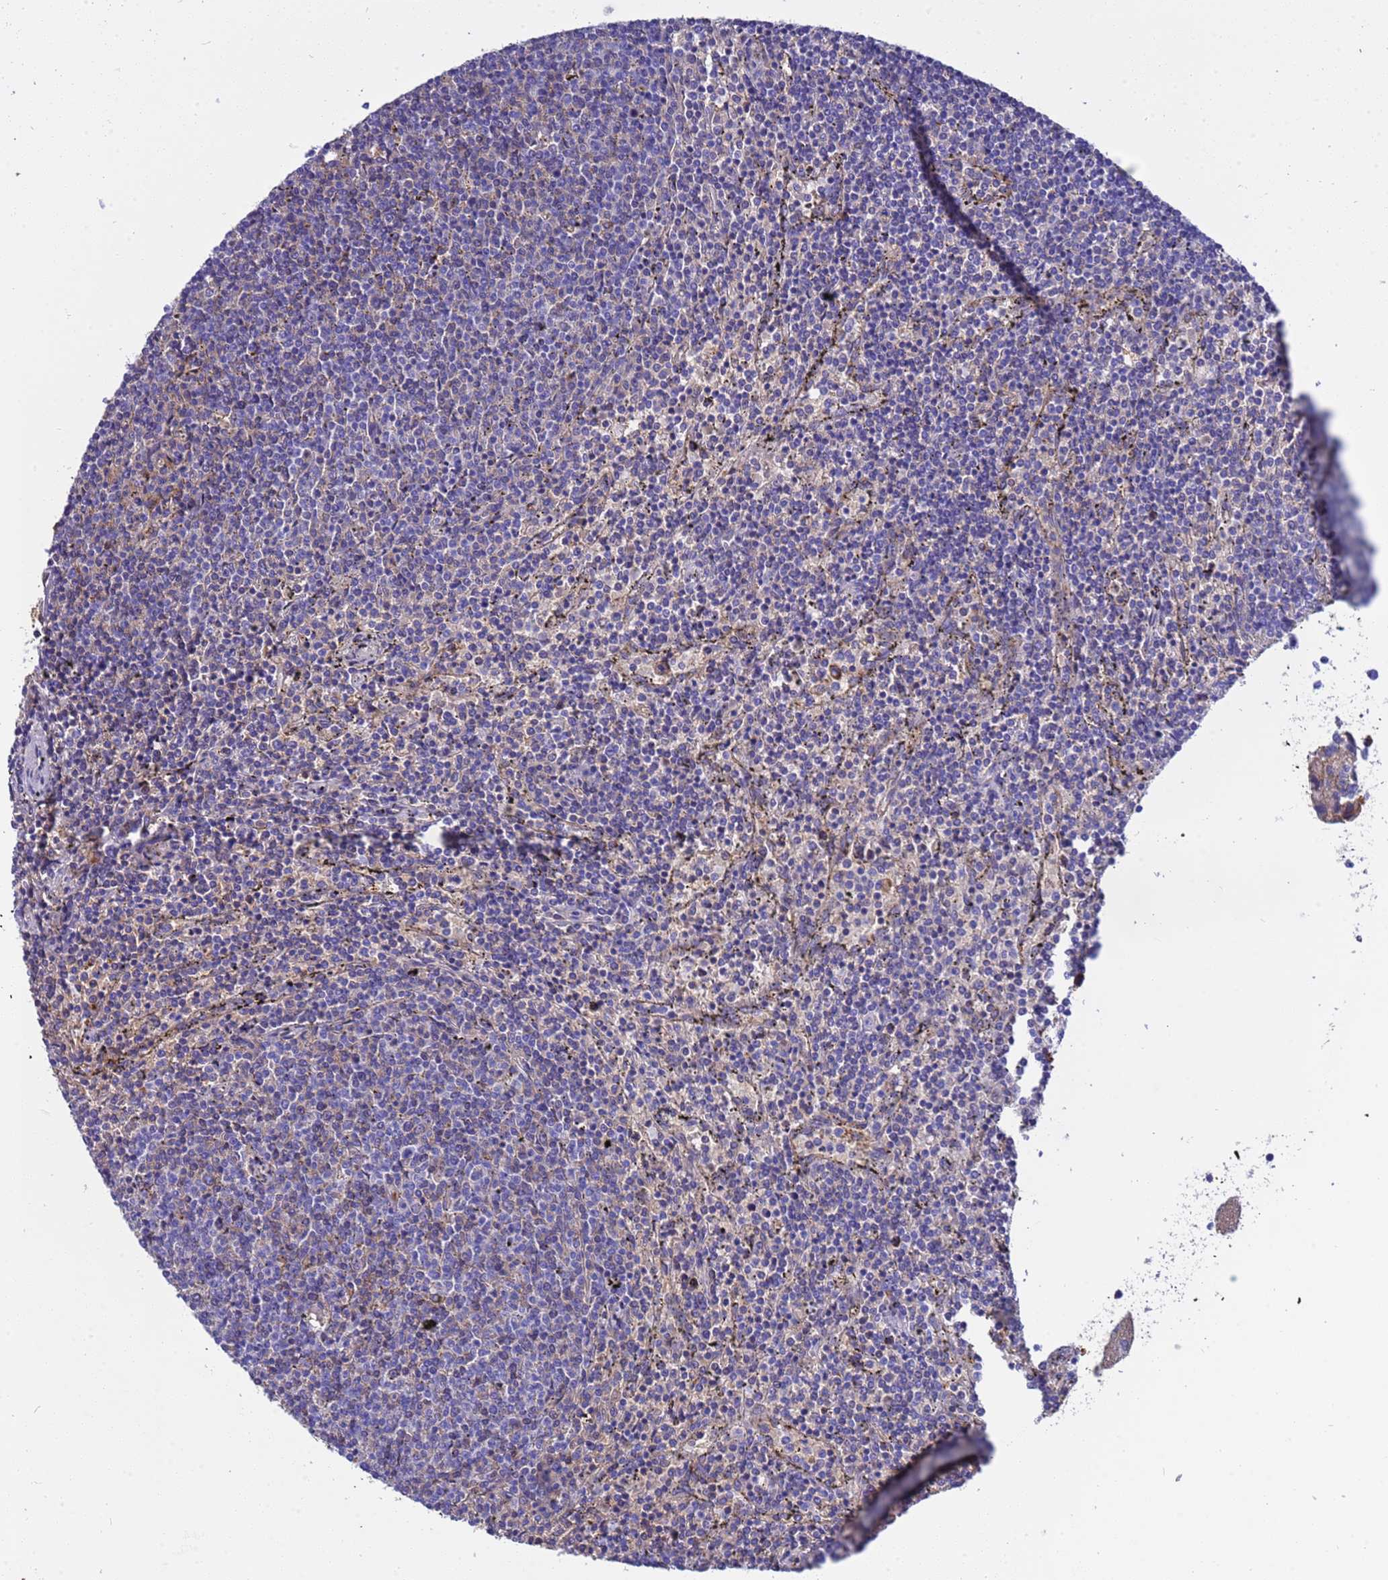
{"staining": {"intensity": "negative", "quantity": "none", "location": "none"}, "tissue": "lymphoma", "cell_type": "Tumor cells", "image_type": "cancer", "snomed": [{"axis": "morphology", "description": "Malignant lymphoma, non-Hodgkin's type, Low grade"}, {"axis": "topography", "description": "Spleen"}], "caption": "Immunohistochemistry of malignant lymphoma, non-Hodgkin's type (low-grade) reveals no positivity in tumor cells. The staining was performed using DAB (3,3'-diaminobenzidine) to visualize the protein expression in brown, while the nuclei were stained in blue with hematoxylin (Magnification: 20x).", "gene": "H1-7", "patient": {"sex": "female", "age": 50}}